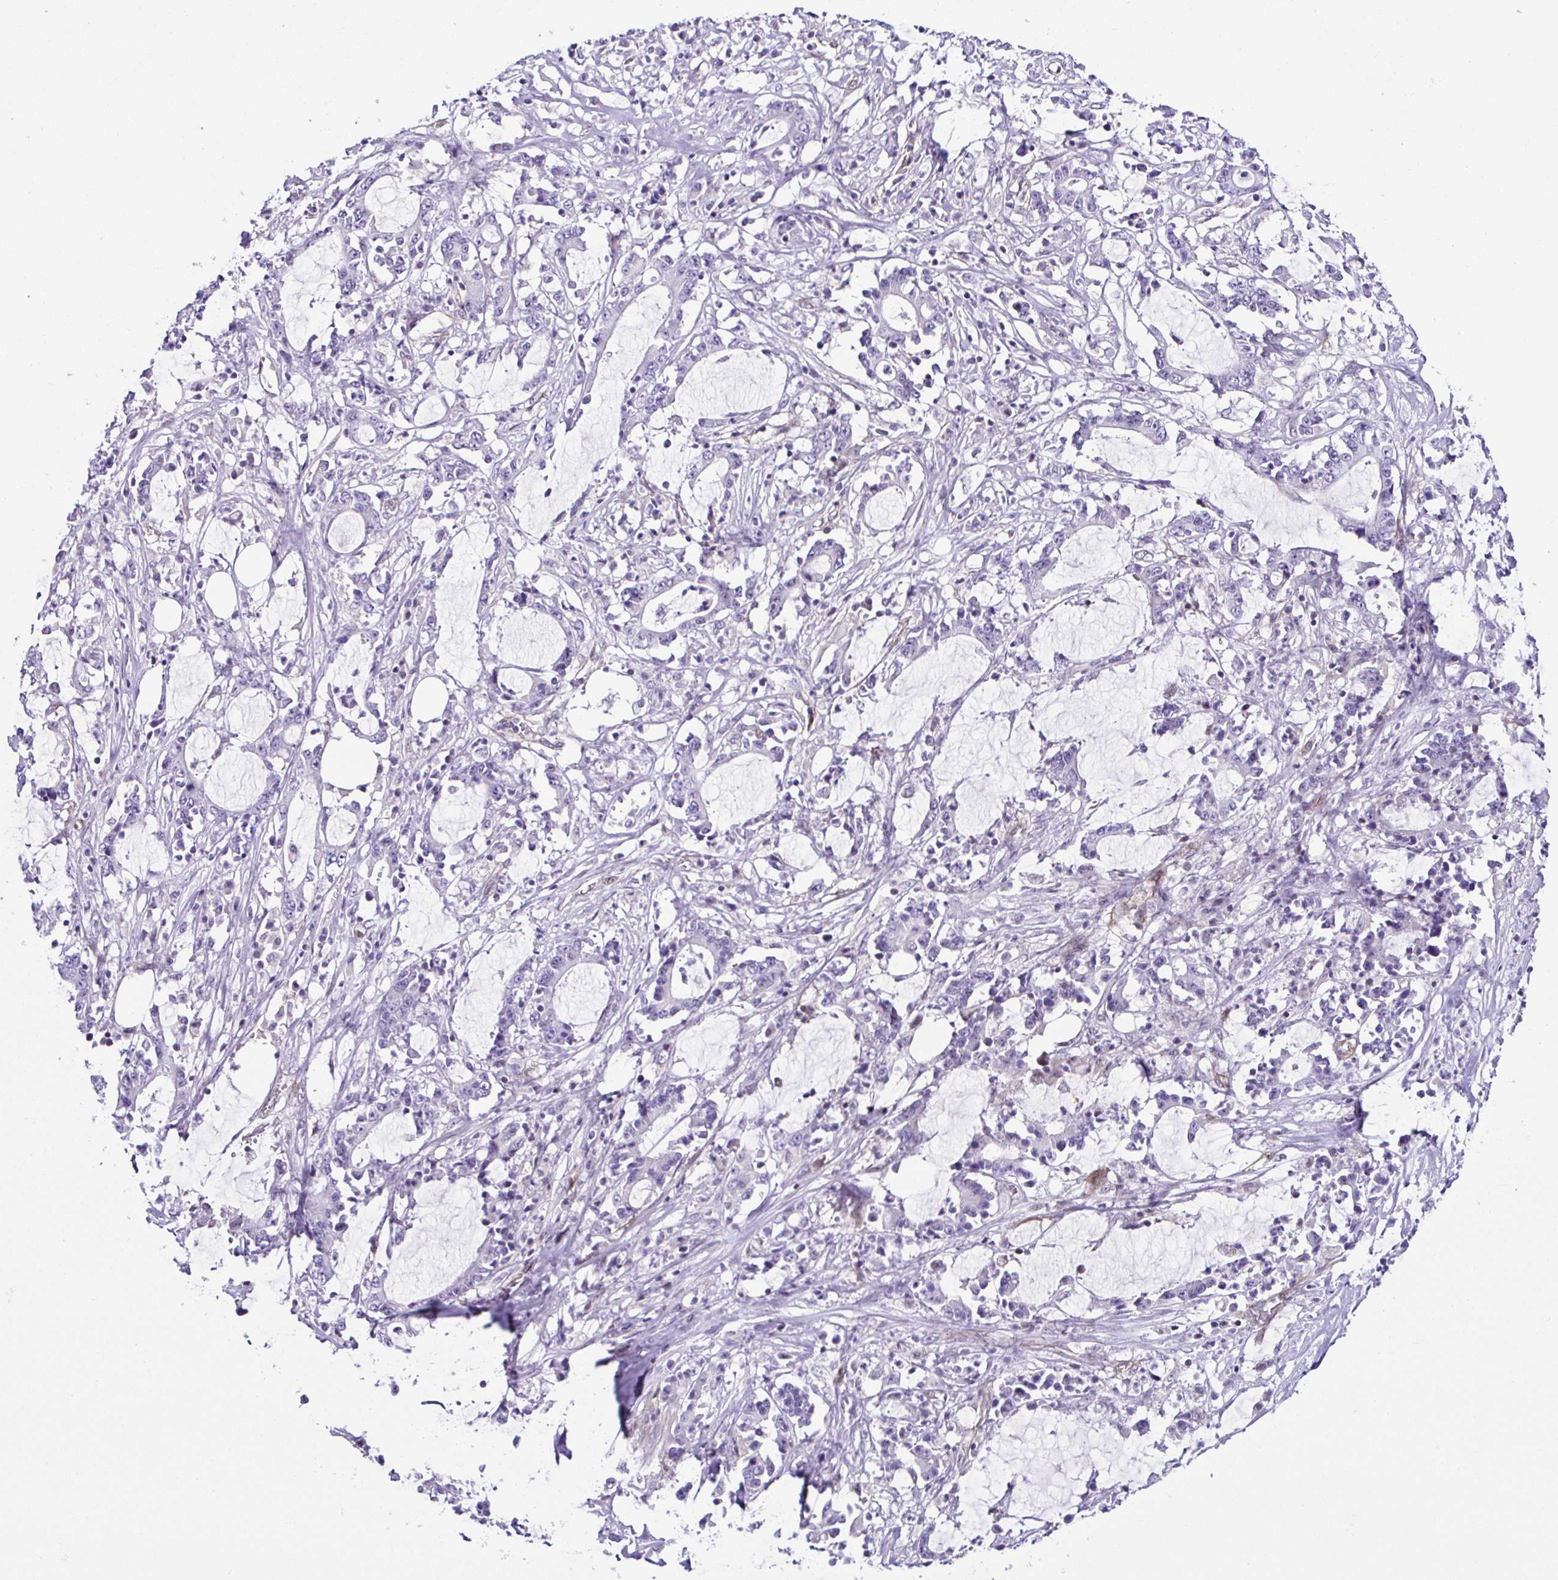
{"staining": {"intensity": "negative", "quantity": "none", "location": "none"}, "tissue": "stomach cancer", "cell_type": "Tumor cells", "image_type": "cancer", "snomed": [{"axis": "morphology", "description": "Adenocarcinoma, NOS"}, {"axis": "topography", "description": "Stomach, upper"}], "caption": "This is a photomicrograph of immunohistochemistry (IHC) staining of stomach cancer (adenocarcinoma), which shows no positivity in tumor cells. (Brightfield microscopy of DAB (3,3'-diaminobenzidine) IHC at high magnification).", "gene": "FBXO34", "patient": {"sex": "male", "age": 68}}